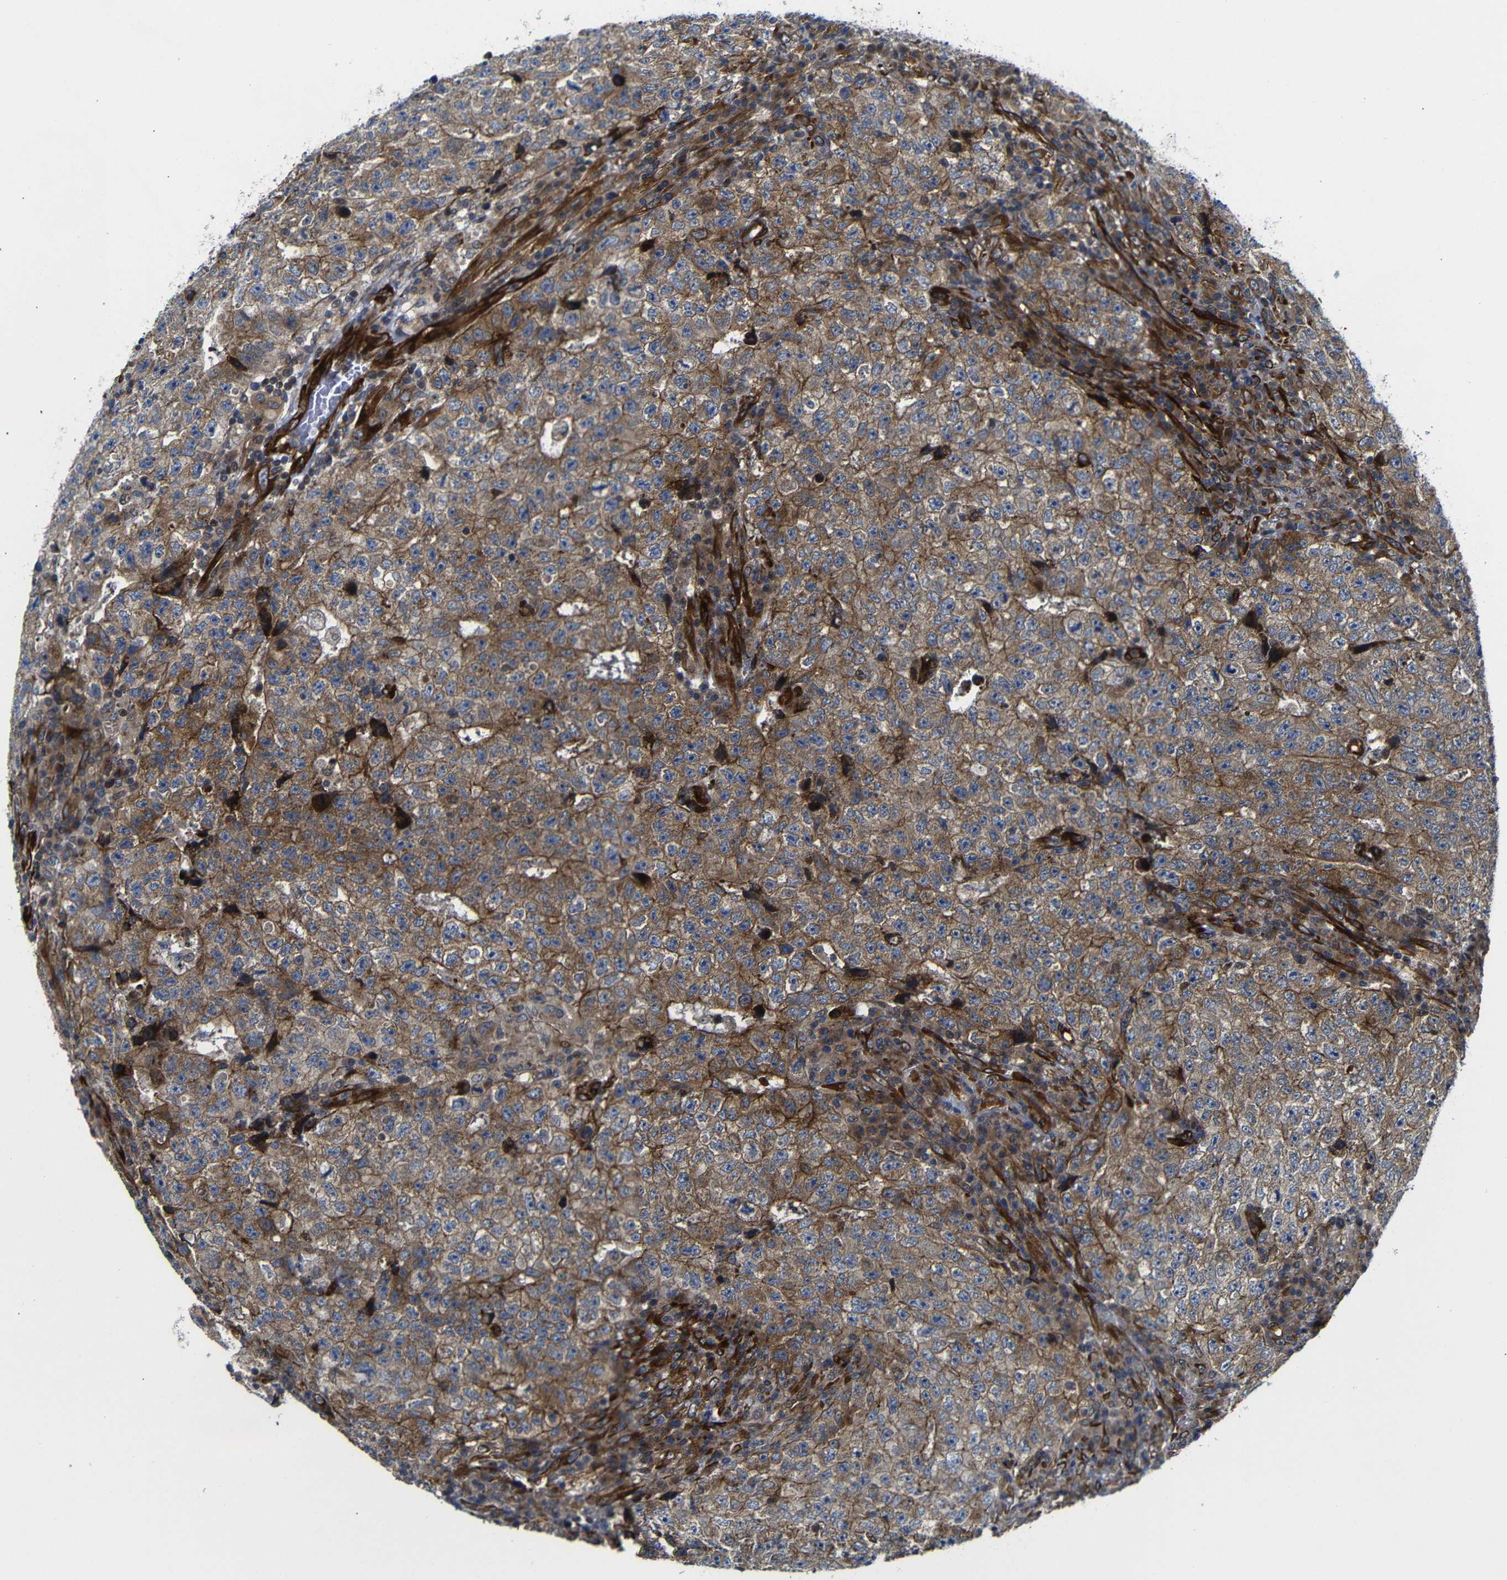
{"staining": {"intensity": "moderate", "quantity": ">75%", "location": "cytoplasmic/membranous"}, "tissue": "testis cancer", "cell_type": "Tumor cells", "image_type": "cancer", "snomed": [{"axis": "morphology", "description": "Necrosis, NOS"}, {"axis": "morphology", "description": "Carcinoma, Embryonal, NOS"}, {"axis": "topography", "description": "Testis"}], "caption": "Immunohistochemistry (IHC) of human testis cancer shows medium levels of moderate cytoplasmic/membranous staining in approximately >75% of tumor cells.", "gene": "PARP14", "patient": {"sex": "male", "age": 19}}